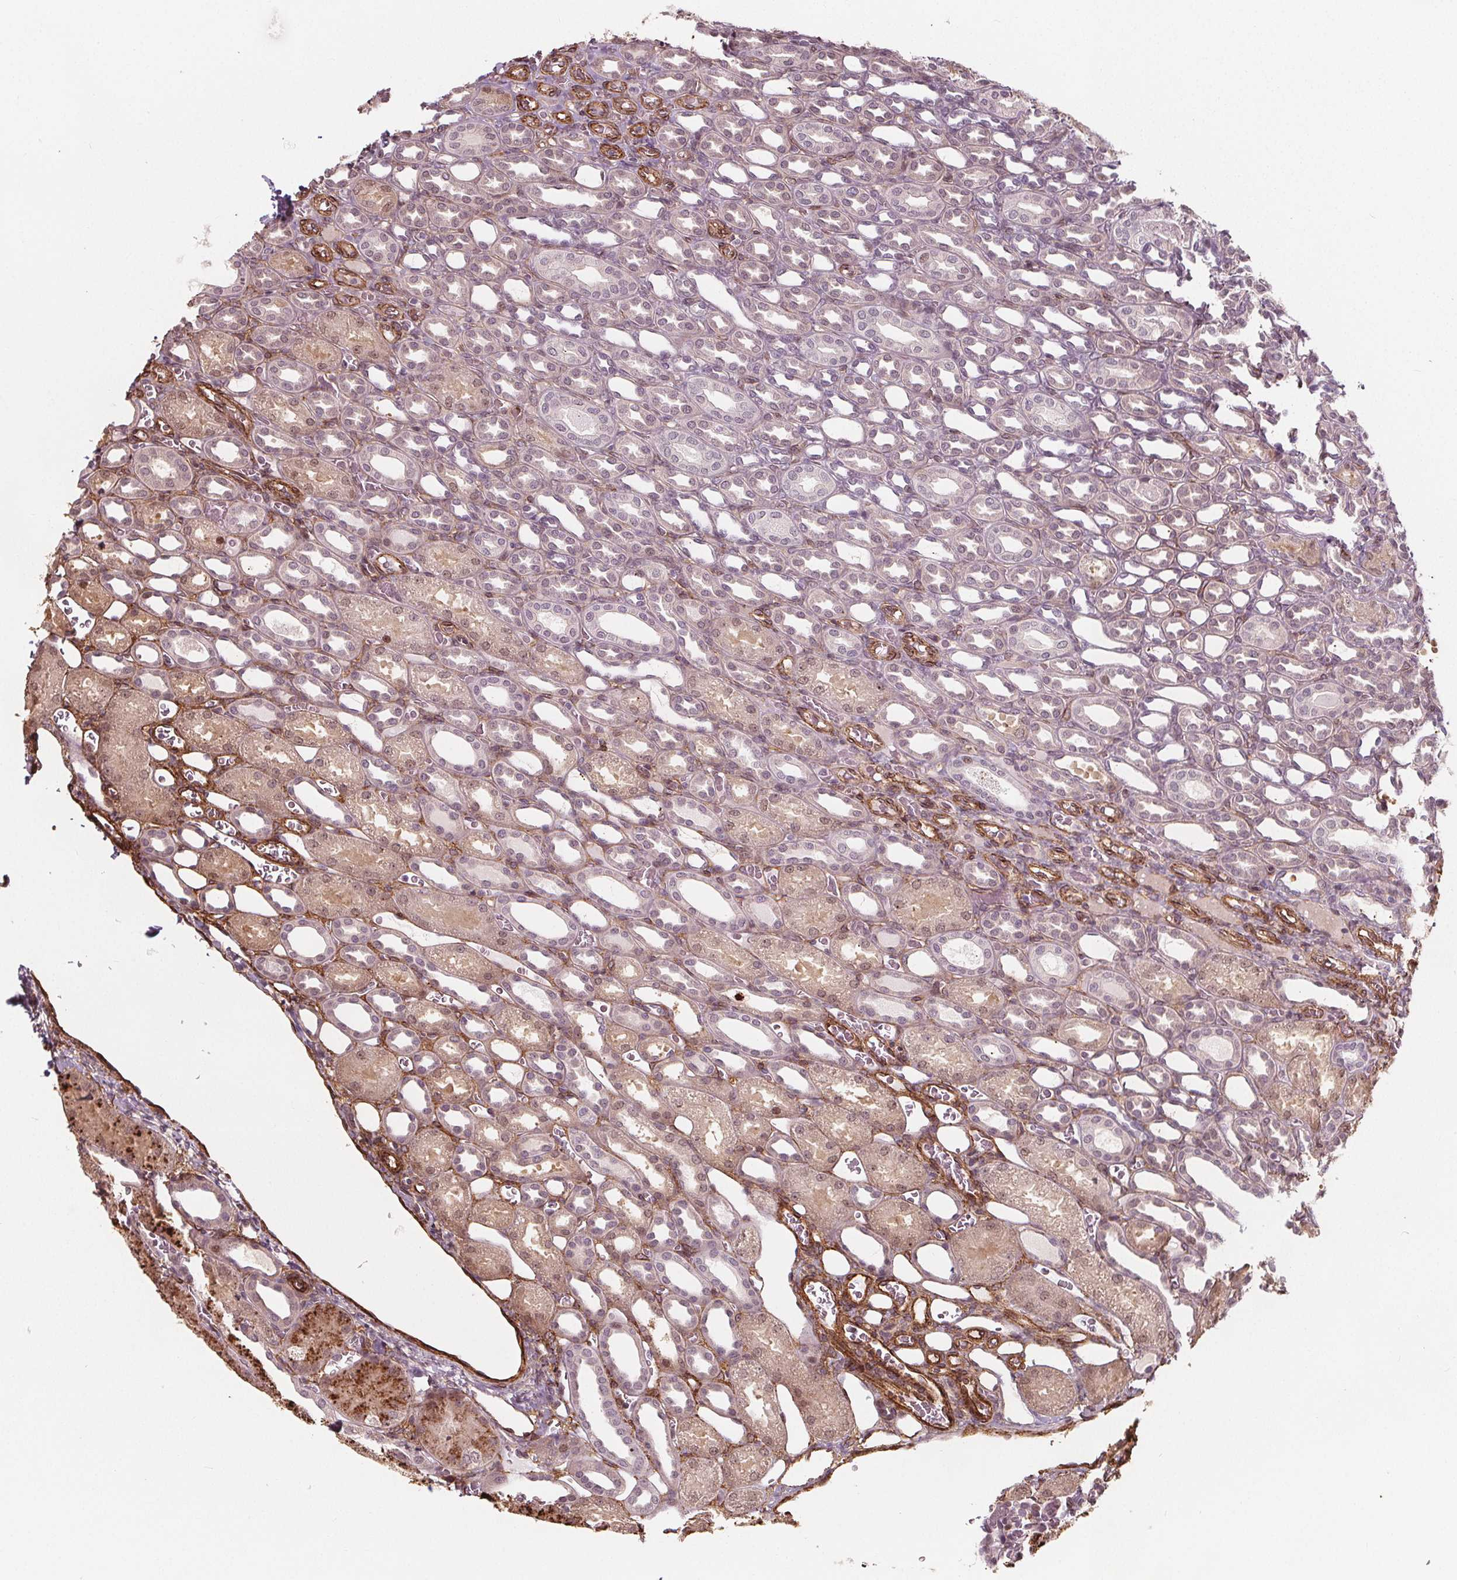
{"staining": {"intensity": "negative", "quantity": "none", "location": "none"}, "tissue": "kidney", "cell_type": "Cells in glomeruli", "image_type": "normal", "snomed": [{"axis": "morphology", "description": "Normal tissue, NOS"}, {"axis": "topography", "description": "Kidney"}], "caption": "High magnification brightfield microscopy of unremarkable kidney stained with DAB (brown) and counterstained with hematoxylin (blue): cells in glomeruli show no significant positivity.", "gene": "HAS1", "patient": {"sex": "male", "age": 2}}